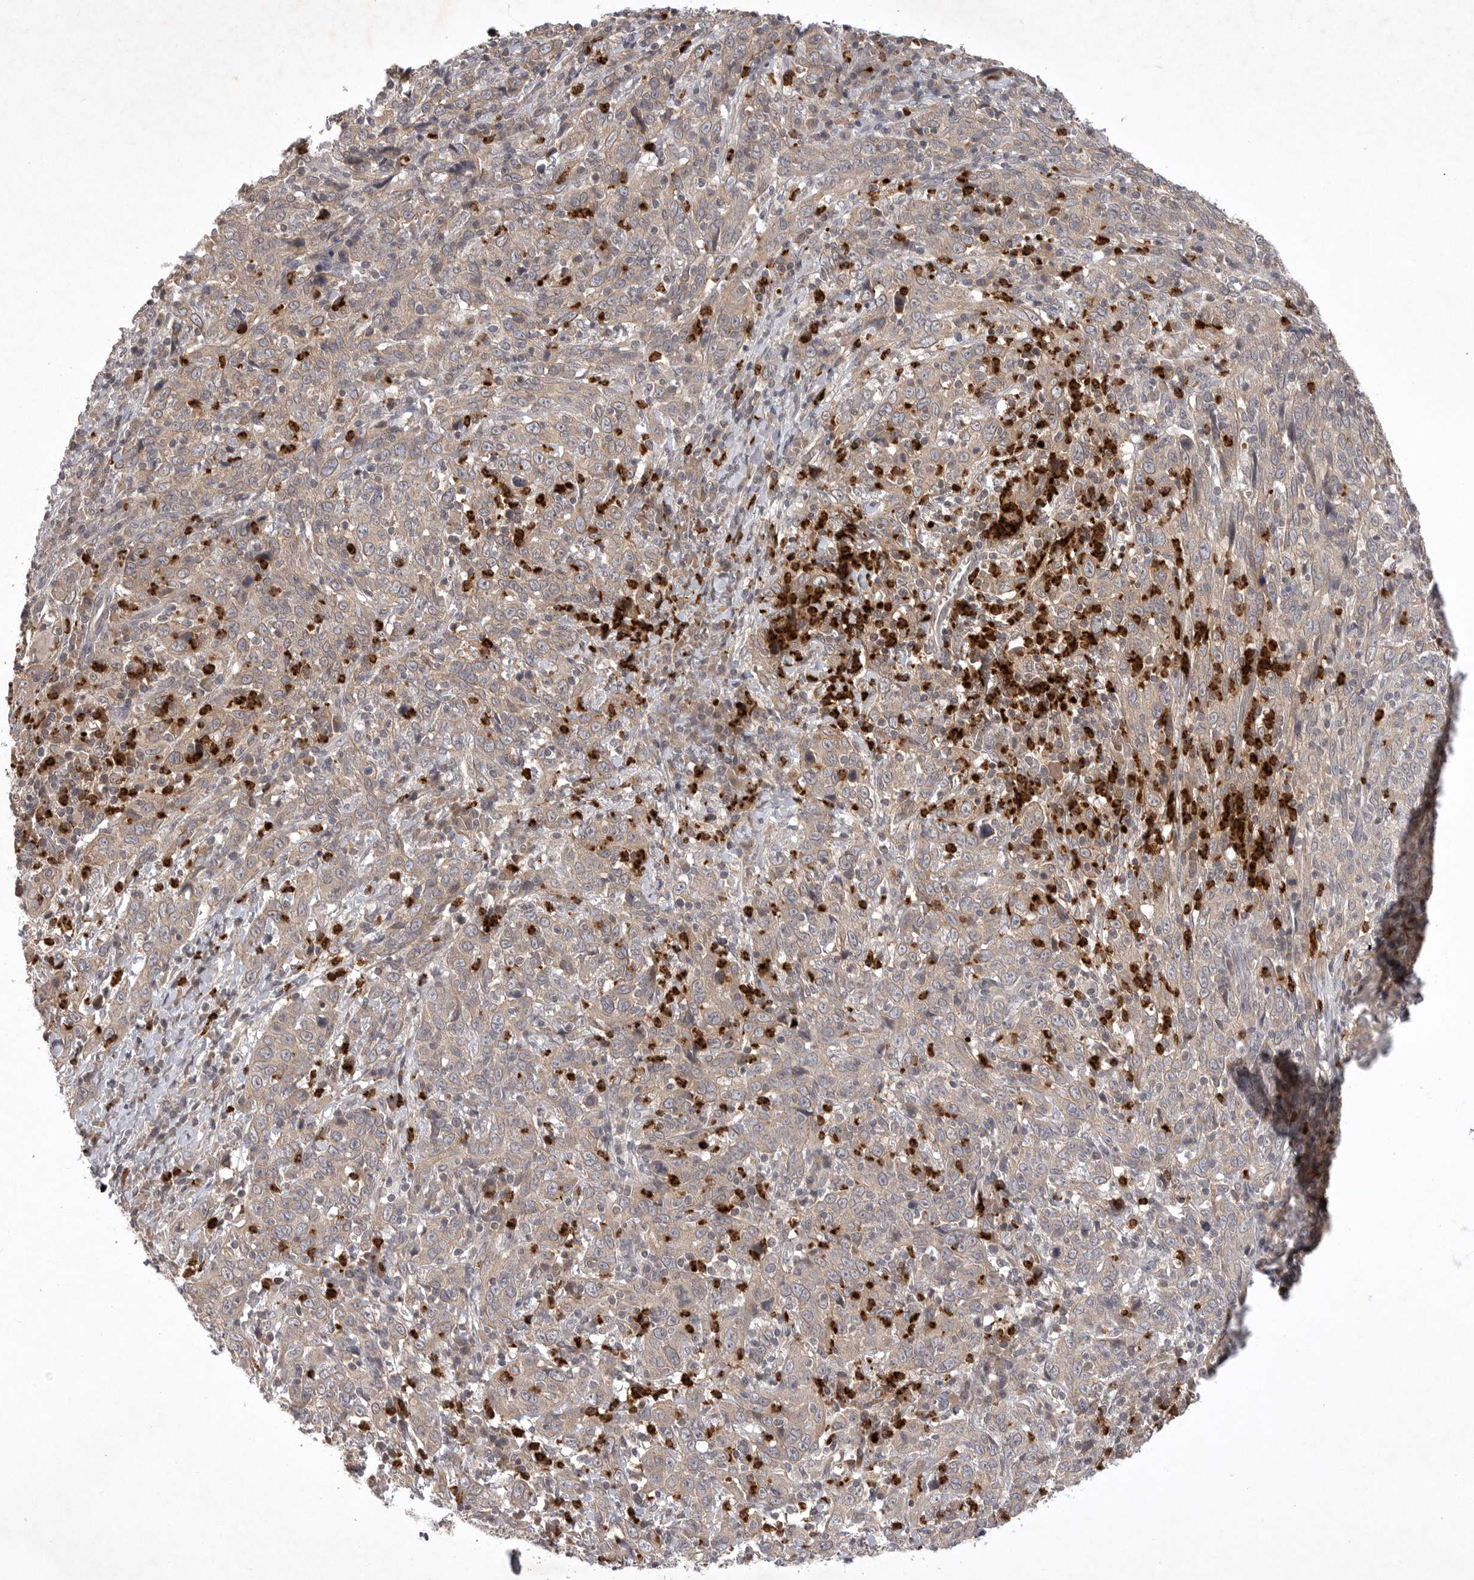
{"staining": {"intensity": "weak", "quantity": ">75%", "location": "cytoplasmic/membranous"}, "tissue": "cervical cancer", "cell_type": "Tumor cells", "image_type": "cancer", "snomed": [{"axis": "morphology", "description": "Squamous cell carcinoma, NOS"}, {"axis": "topography", "description": "Cervix"}], "caption": "This micrograph exhibits immunohistochemistry staining of cervical cancer, with low weak cytoplasmic/membranous staining in about >75% of tumor cells.", "gene": "UBE3D", "patient": {"sex": "female", "age": 46}}